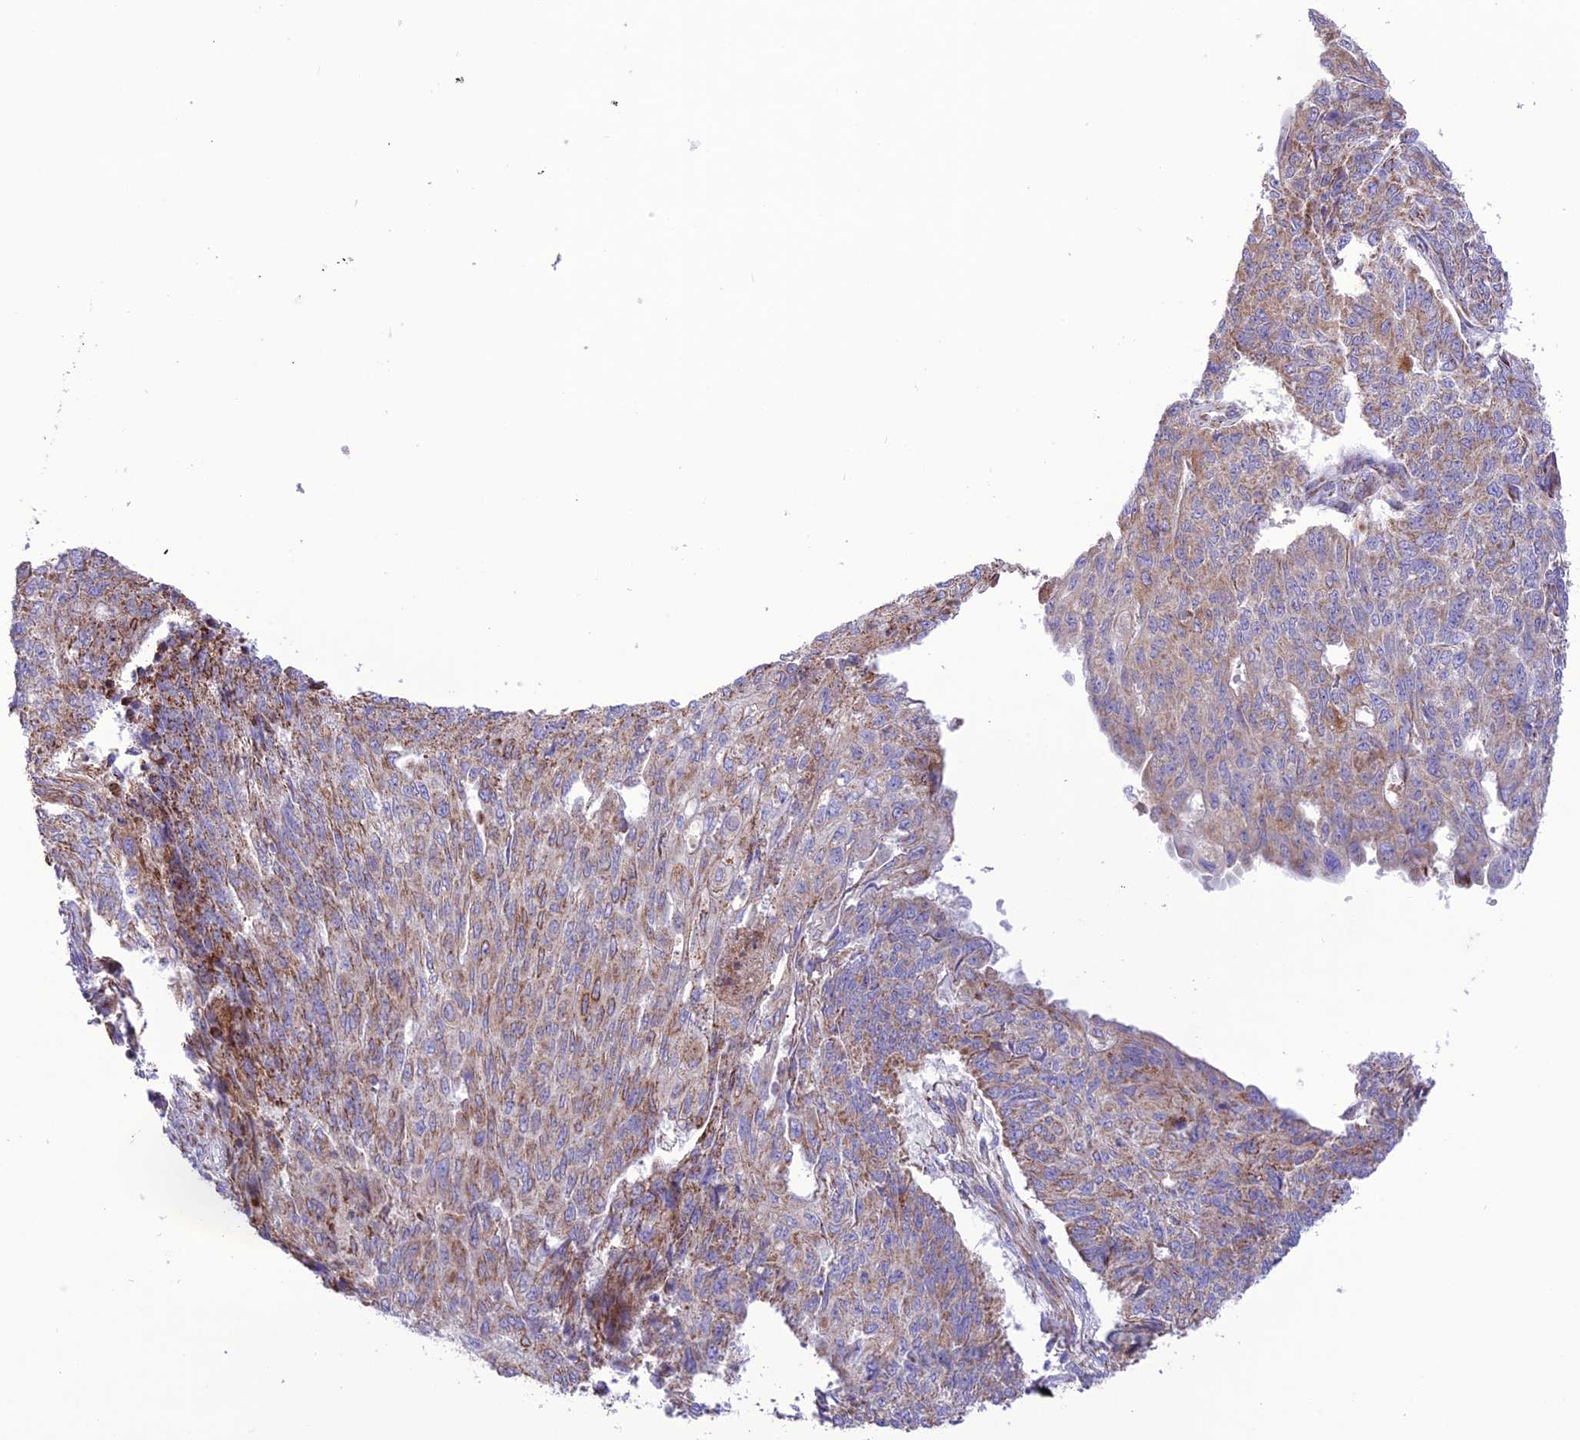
{"staining": {"intensity": "moderate", "quantity": ">75%", "location": "cytoplasmic/membranous"}, "tissue": "endometrial cancer", "cell_type": "Tumor cells", "image_type": "cancer", "snomed": [{"axis": "morphology", "description": "Adenocarcinoma, NOS"}, {"axis": "topography", "description": "Endometrium"}], "caption": "Immunohistochemical staining of human endometrial cancer shows medium levels of moderate cytoplasmic/membranous protein expression in approximately >75% of tumor cells.", "gene": "UAP1L1", "patient": {"sex": "female", "age": 32}}